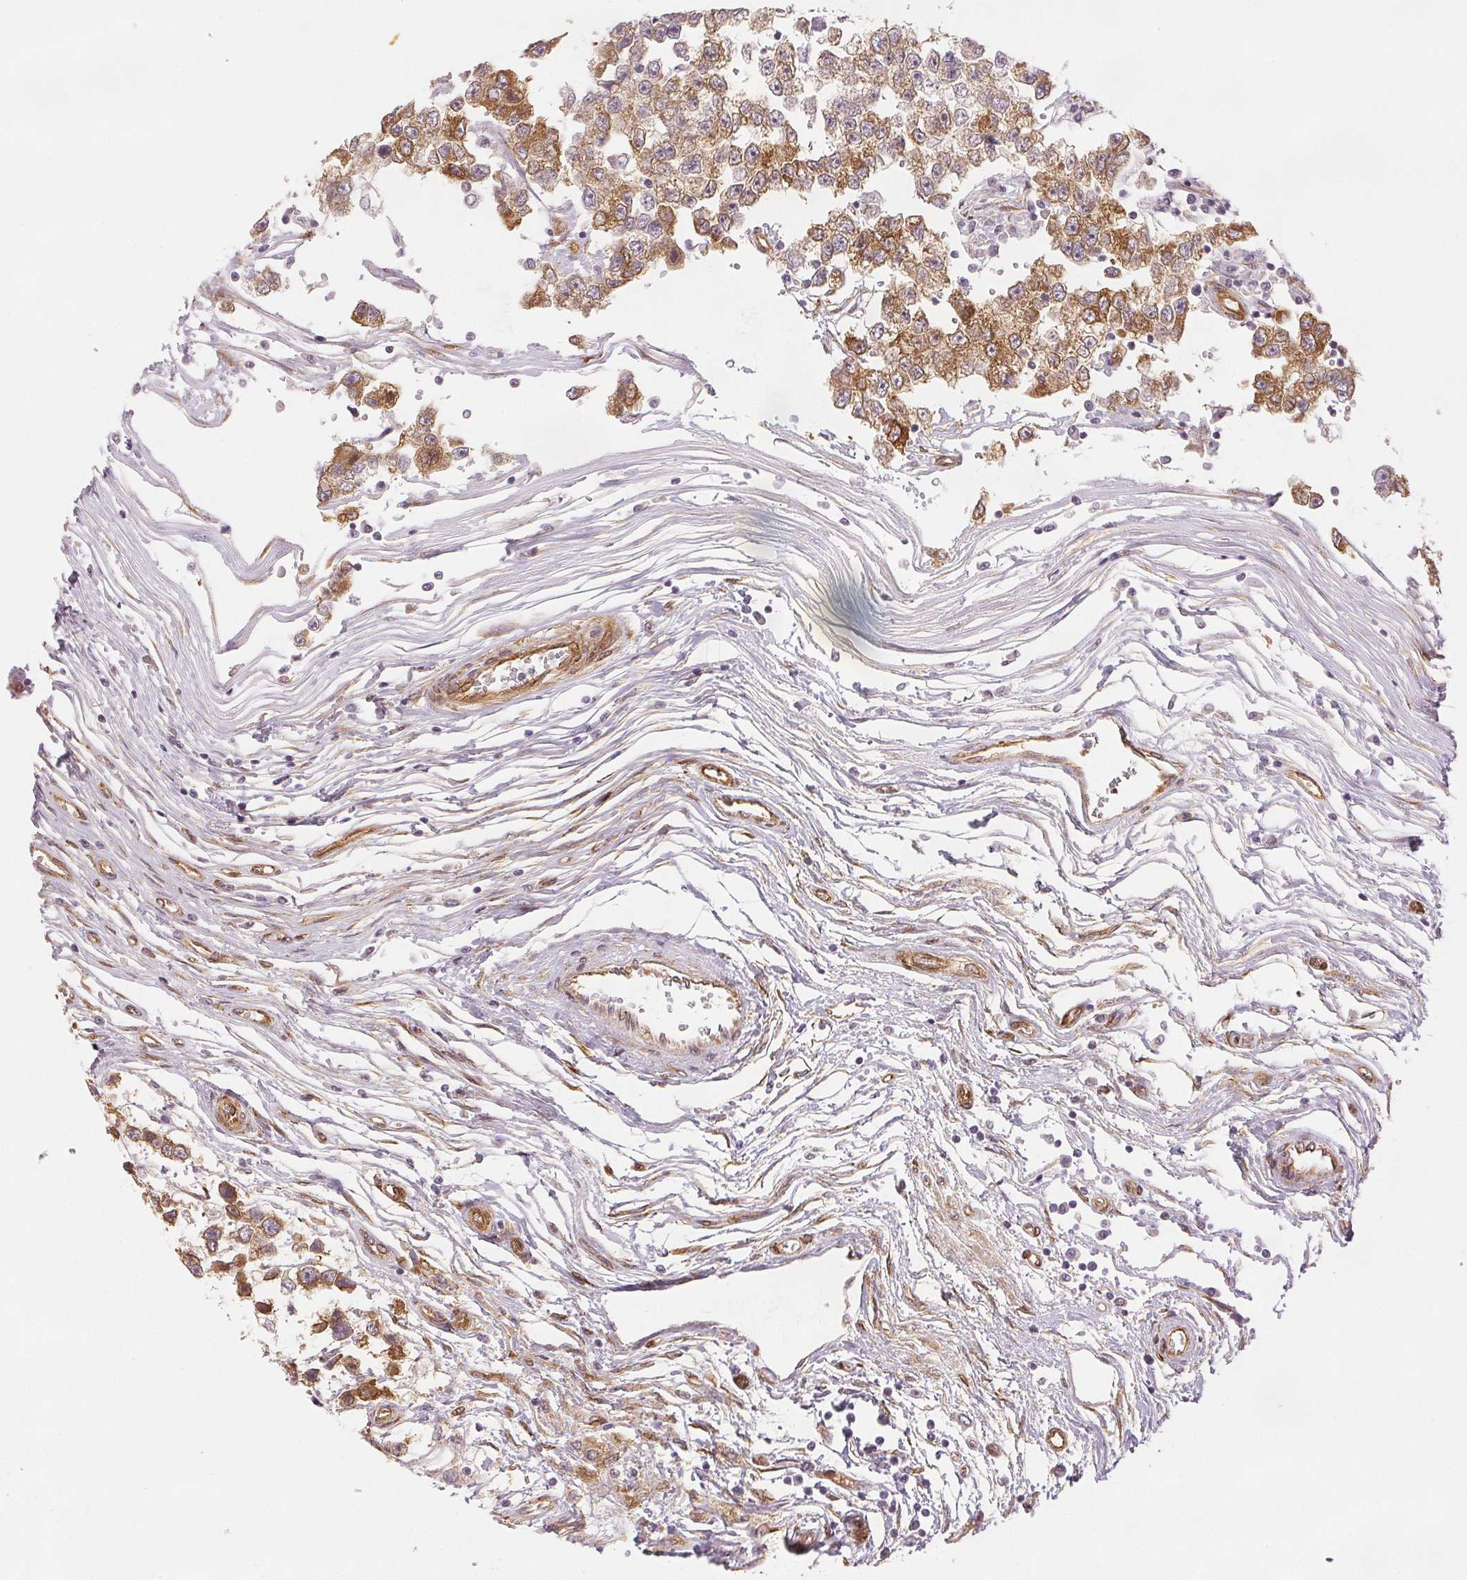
{"staining": {"intensity": "moderate", "quantity": ">75%", "location": "cytoplasmic/membranous"}, "tissue": "testis cancer", "cell_type": "Tumor cells", "image_type": "cancer", "snomed": [{"axis": "morphology", "description": "Seminoma, NOS"}, {"axis": "topography", "description": "Testis"}], "caption": "A micrograph of human testis seminoma stained for a protein shows moderate cytoplasmic/membranous brown staining in tumor cells.", "gene": "DIAPH2", "patient": {"sex": "male", "age": 34}}